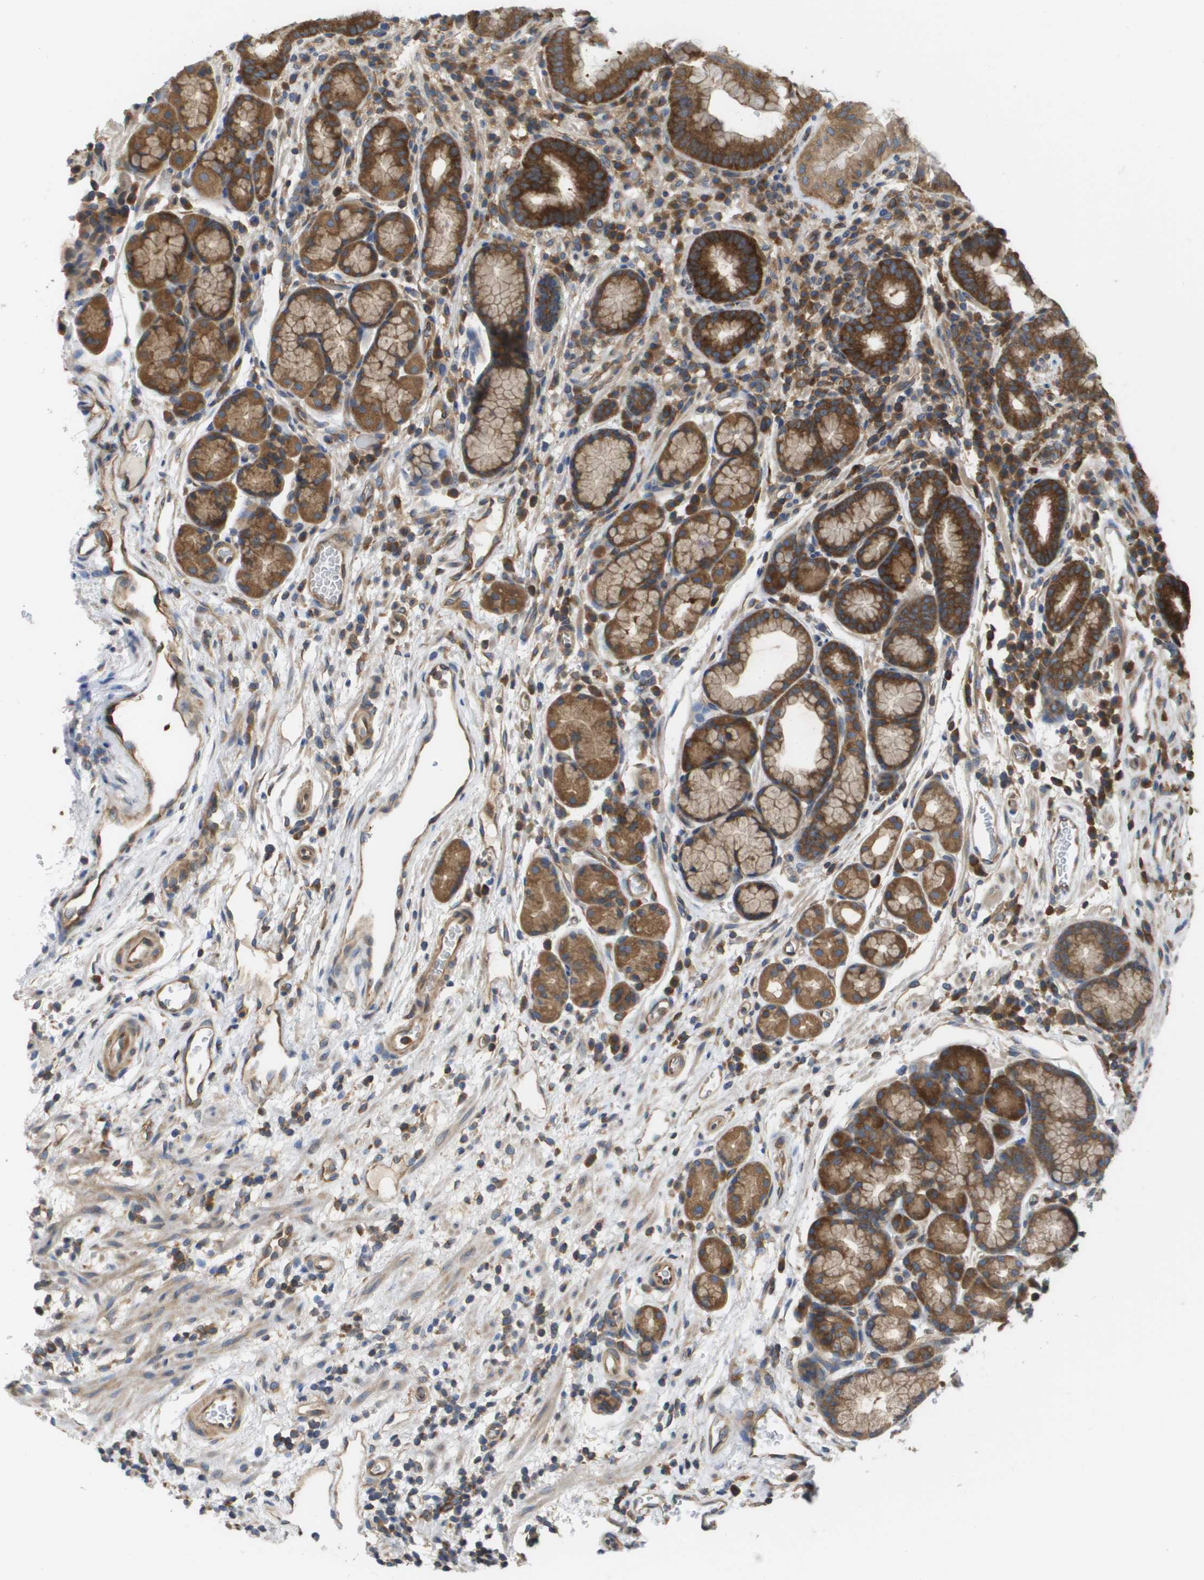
{"staining": {"intensity": "strong", "quantity": ">75%", "location": "cytoplasmic/membranous"}, "tissue": "stomach", "cell_type": "Glandular cells", "image_type": "normal", "snomed": [{"axis": "morphology", "description": "Normal tissue, NOS"}, {"axis": "morphology", "description": "Carcinoid, malignant, NOS"}, {"axis": "topography", "description": "Stomach, upper"}], "caption": "Protein expression analysis of normal stomach shows strong cytoplasmic/membranous positivity in about >75% of glandular cells. The protein of interest is shown in brown color, while the nuclei are stained blue.", "gene": "EIF4G2", "patient": {"sex": "male", "age": 39}}